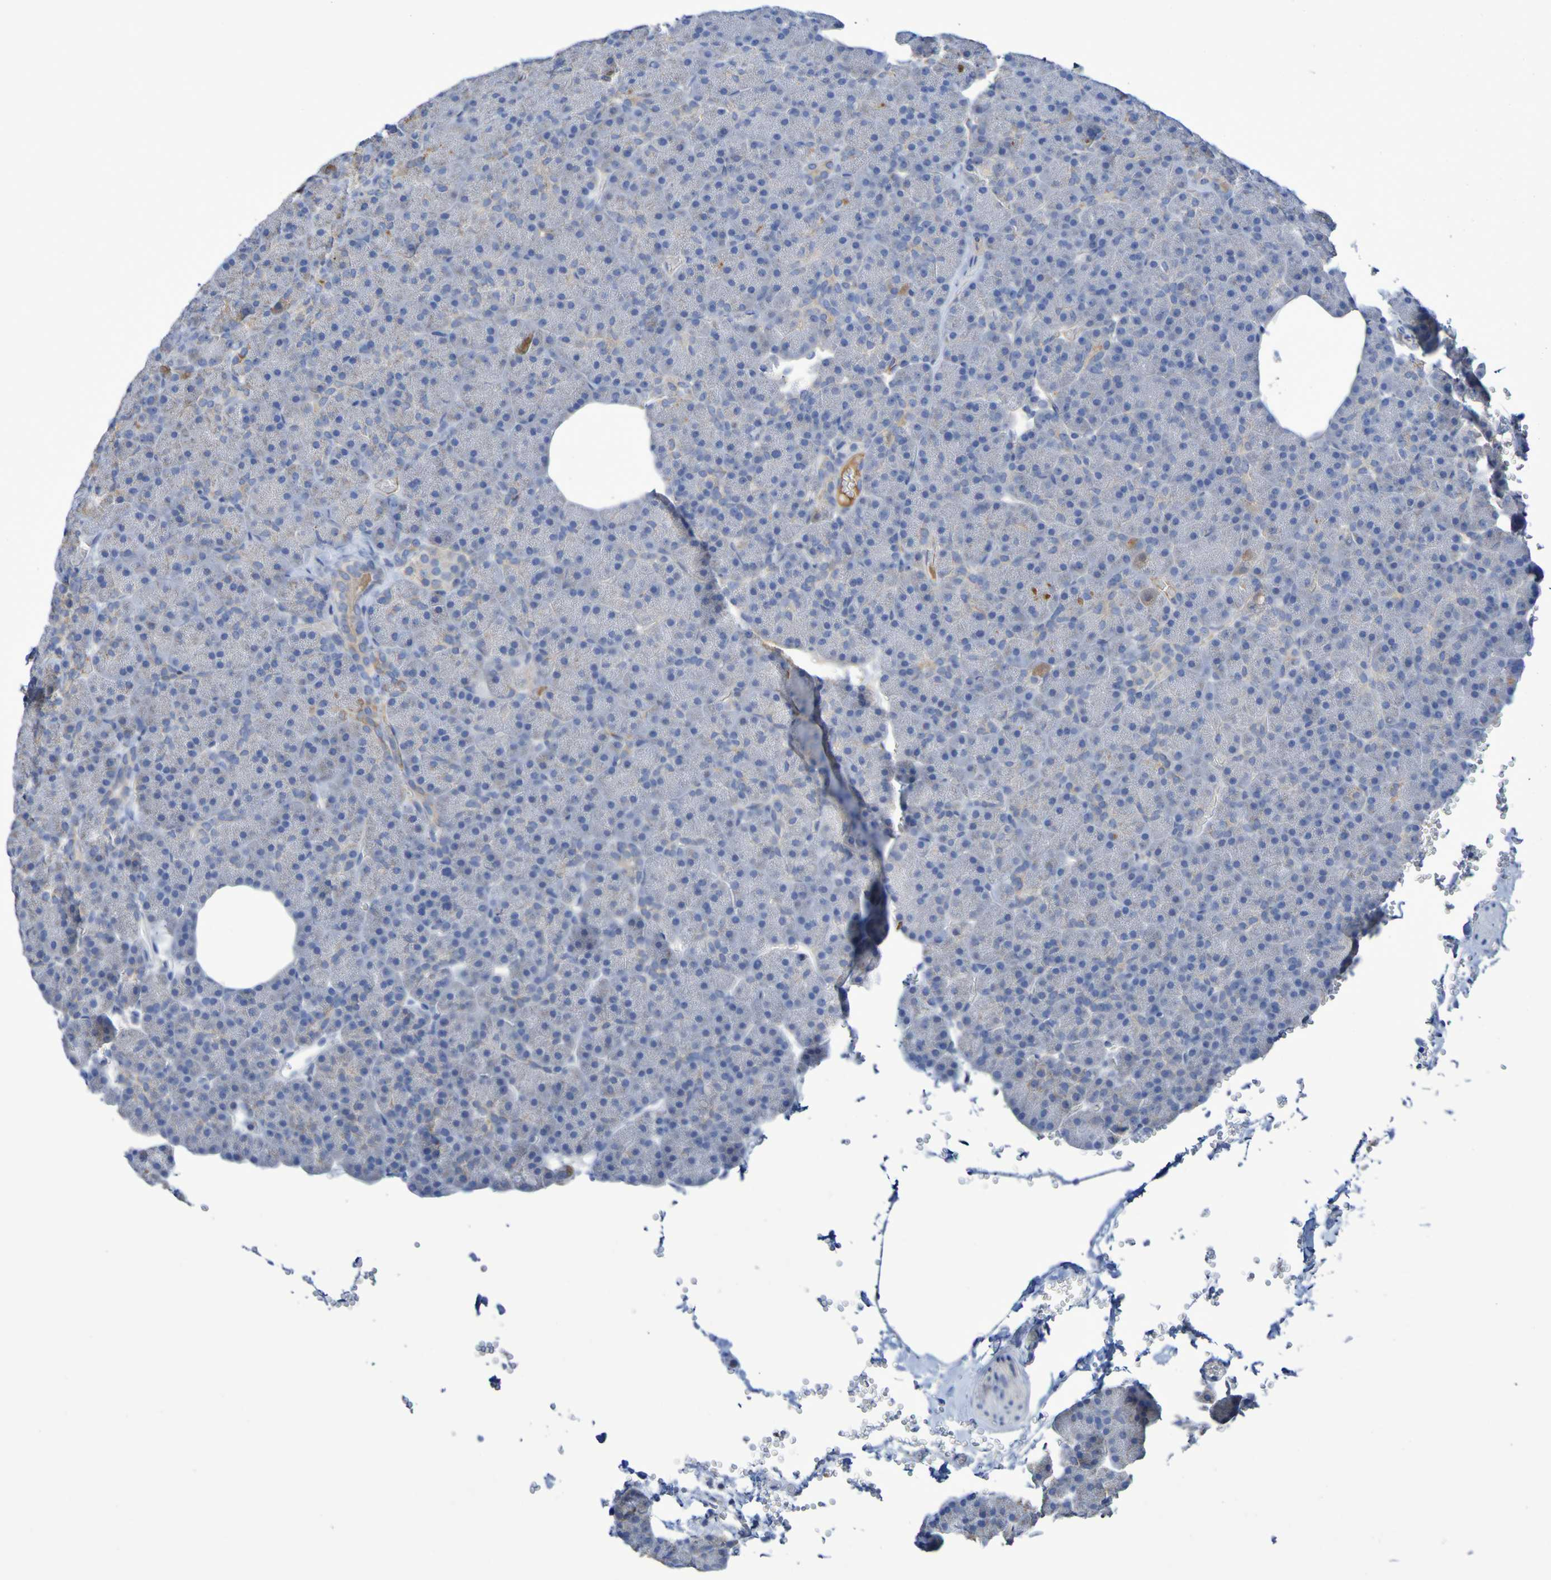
{"staining": {"intensity": "weak", "quantity": "25%-75%", "location": "cytoplasmic/membranous"}, "tissue": "pancreas", "cell_type": "Exocrine glandular cells", "image_type": "normal", "snomed": [{"axis": "morphology", "description": "Normal tissue, NOS"}, {"axis": "topography", "description": "Pancreas"}], "caption": "Immunohistochemistry (IHC) histopathology image of benign human pancreas stained for a protein (brown), which exhibits low levels of weak cytoplasmic/membranous positivity in about 25%-75% of exocrine glandular cells.", "gene": "CNTN2", "patient": {"sex": "female", "age": 35}}